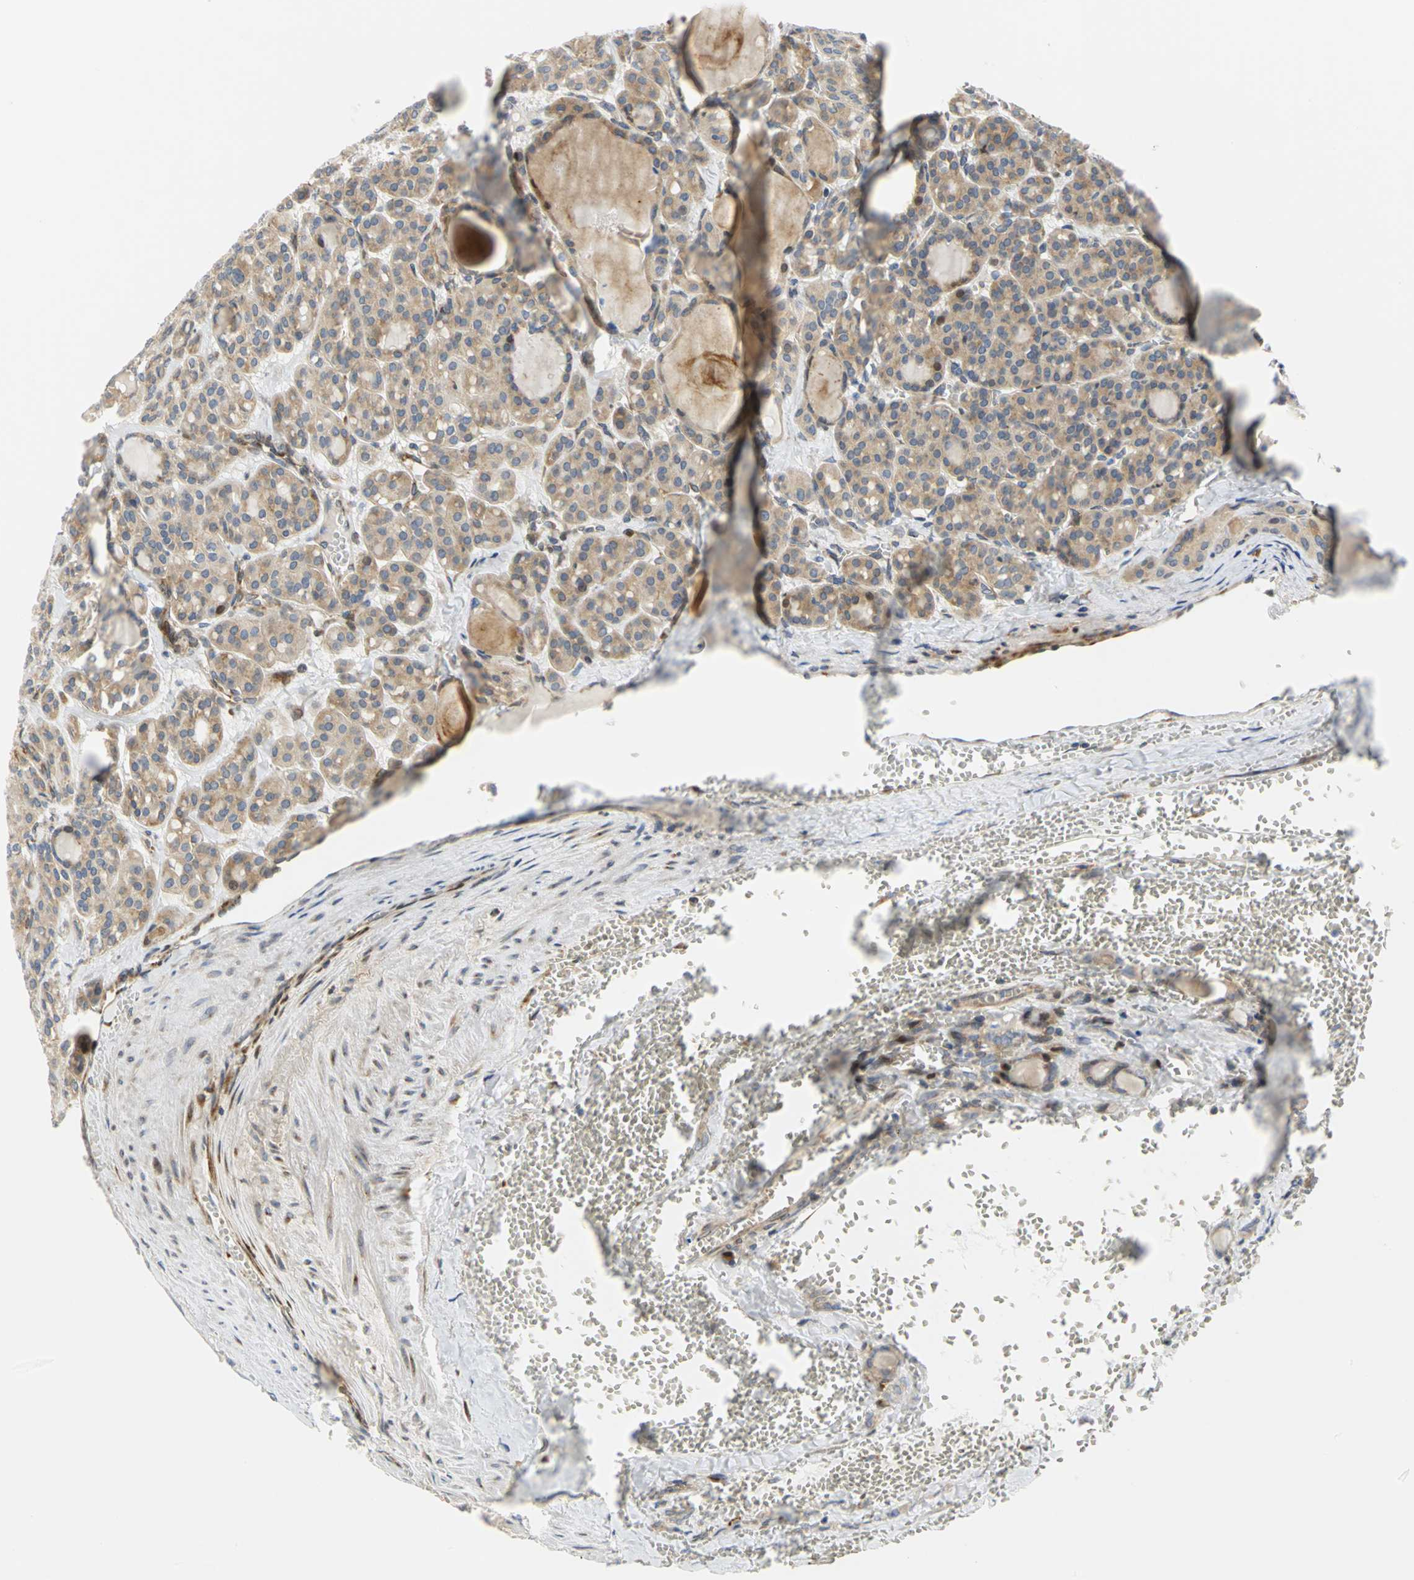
{"staining": {"intensity": "moderate", "quantity": ">75%", "location": "cytoplasmic/membranous"}, "tissue": "thyroid cancer", "cell_type": "Tumor cells", "image_type": "cancer", "snomed": [{"axis": "morphology", "description": "Follicular adenoma carcinoma, NOS"}, {"axis": "topography", "description": "Thyroid gland"}], "caption": "Brown immunohistochemical staining in thyroid cancer reveals moderate cytoplasmic/membranous expression in about >75% of tumor cells.", "gene": "YBX1", "patient": {"sex": "female", "age": 71}}